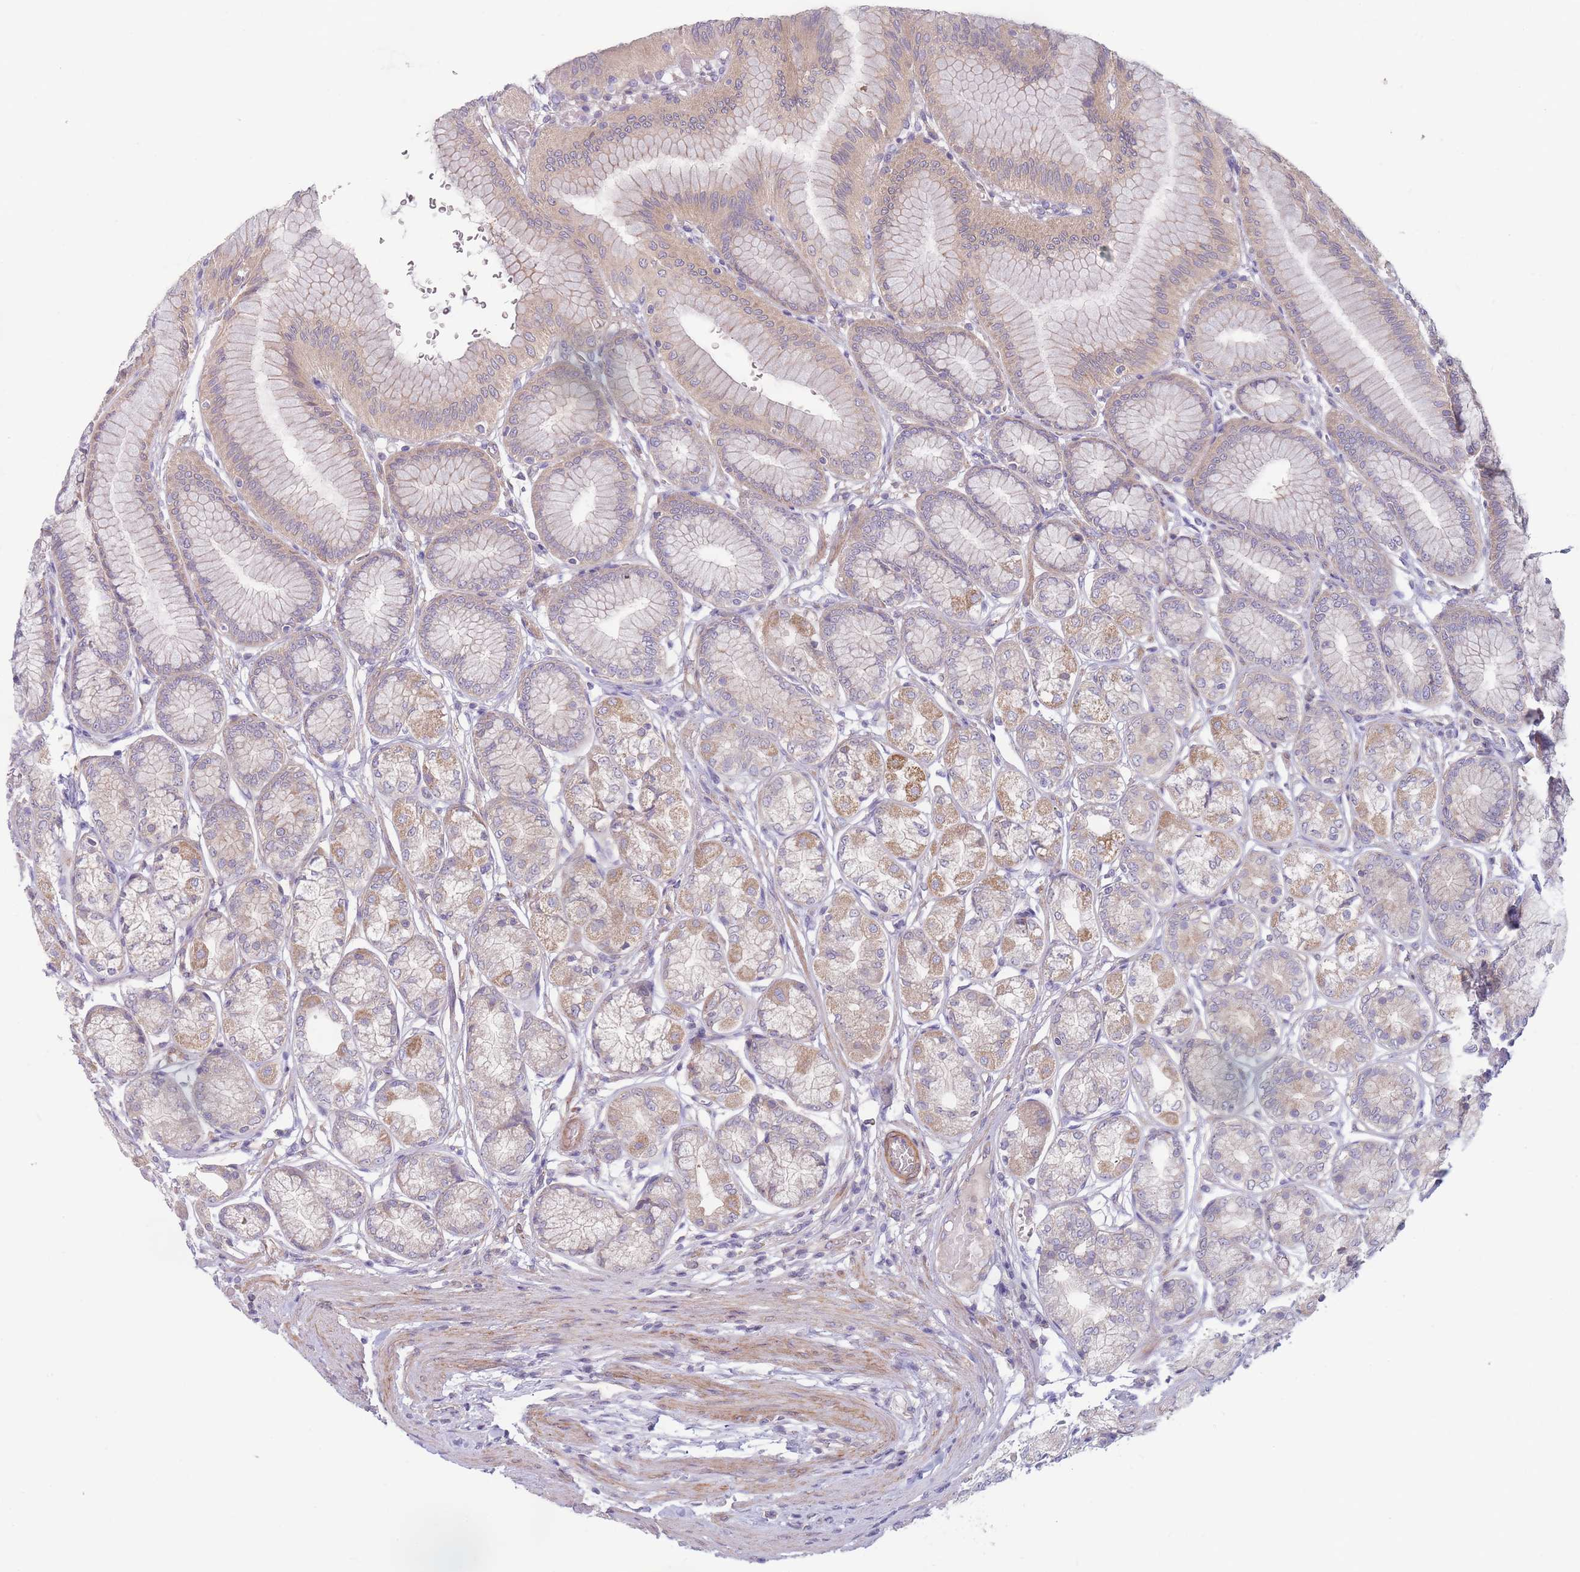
{"staining": {"intensity": "moderate", "quantity": "25%-75%", "location": "cytoplasmic/membranous"}, "tissue": "stomach", "cell_type": "Glandular cells", "image_type": "normal", "snomed": [{"axis": "morphology", "description": "Normal tissue, NOS"}, {"axis": "morphology", "description": "Adenocarcinoma, NOS"}, {"axis": "morphology", "description": "Adenocarcinoma, High grade"}, {"axis": "topography", "description": "Stomach, upper"}, {"axis": "topography", "description": "Stomach"}], "caption": "A histopathology image showing moderate cytoplasmic/membranous positivity in about 25%-75% of glandular cells in benign stomach, as visualized by brown immunohistochemical staining.", "gene": "PNPLA5", "patient": {"sex": "female", "age": 65}}